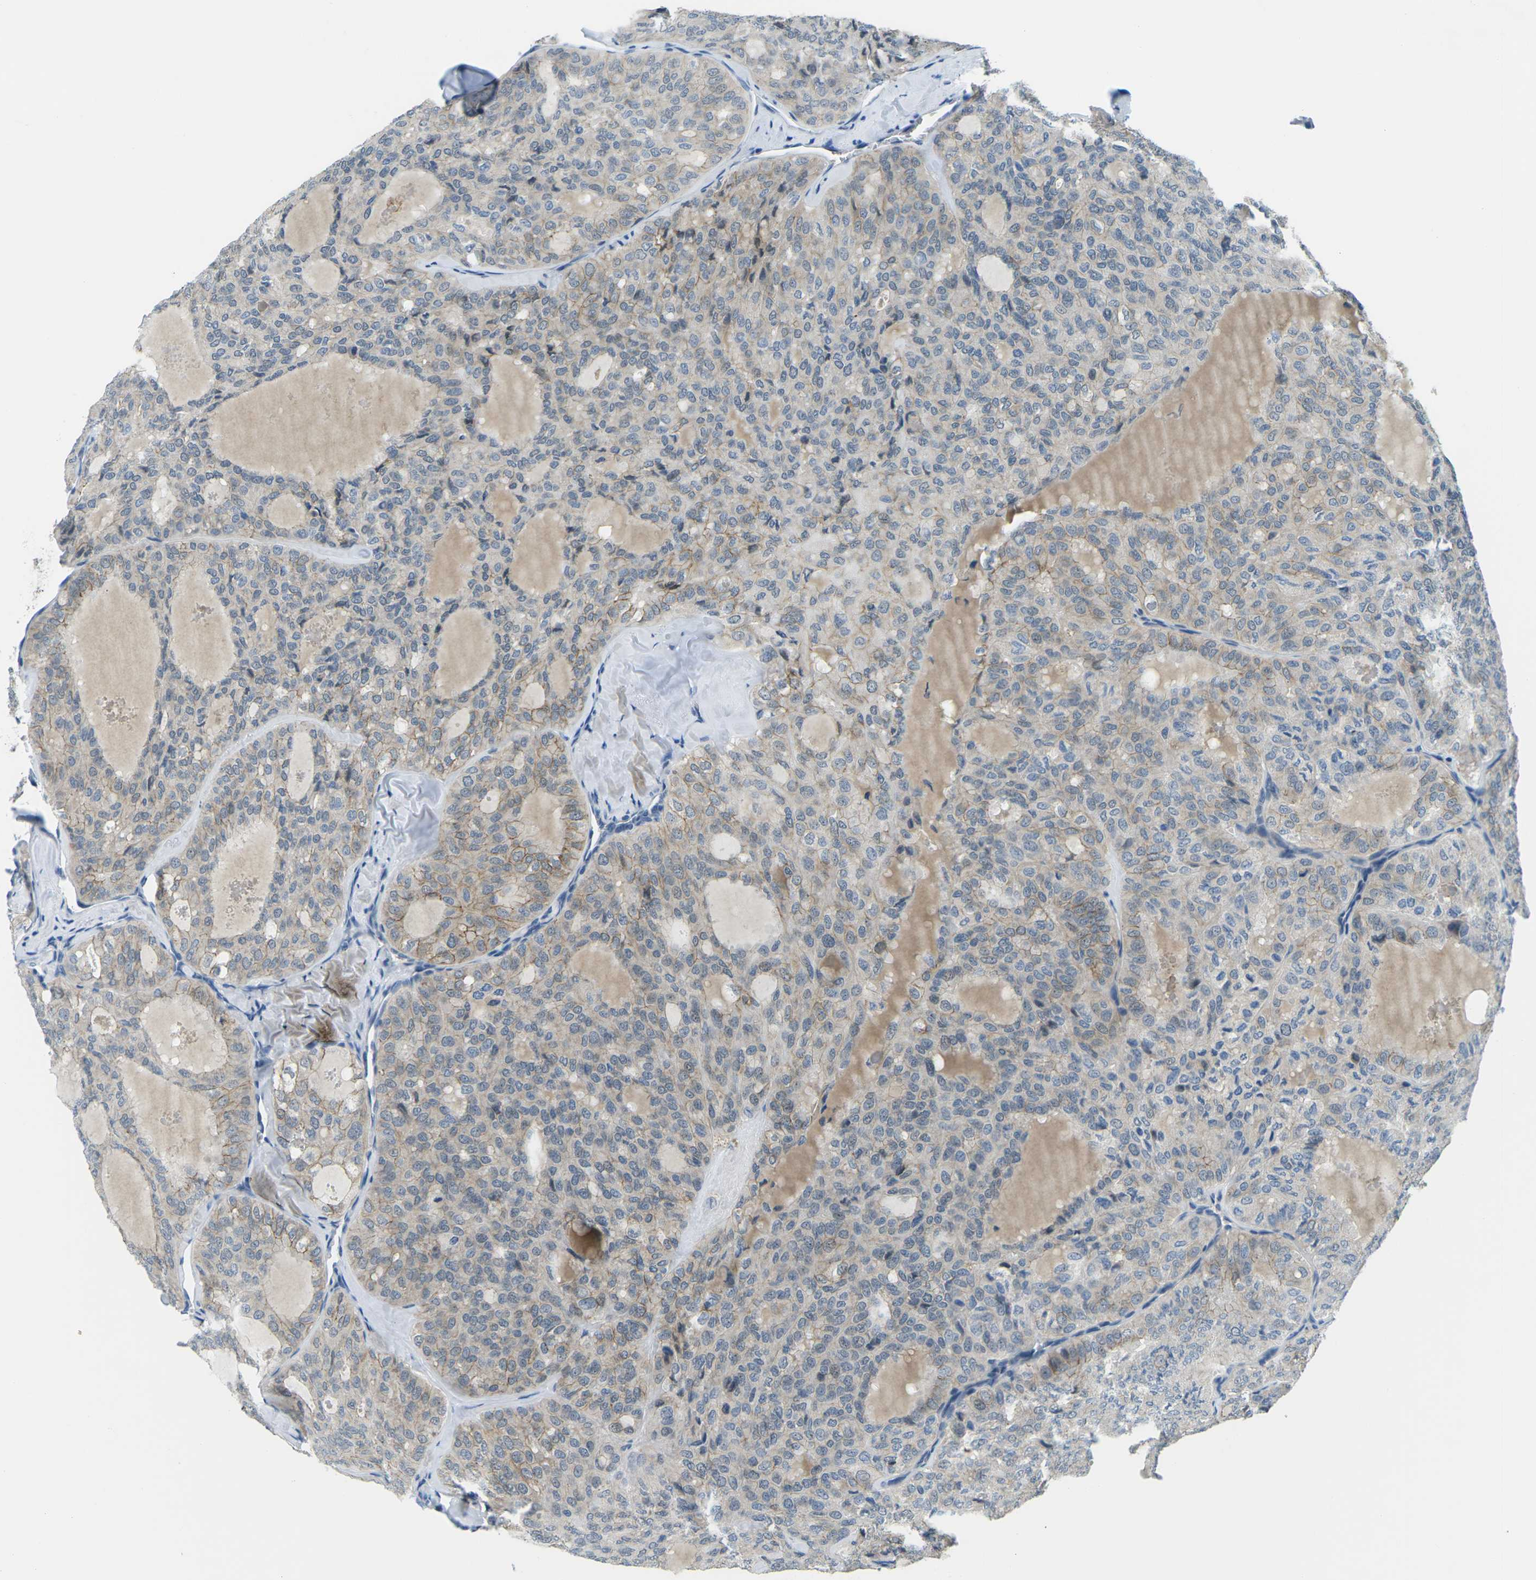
{"staining": {"intensity": "weak", "quantity": "25%-75%", "location": "cytoplasmic/membranous"}, "tissue": "thyroid cancer", "cell_type": "Tumor cells", "image_type": "cancer", "snomed": [{"axis": "morphology", "description": "Follicular adenoma carcinoma, NOS"}, {"axis": "topography", "description": "Thyroid gland"}], "caption": "High-magnification brightfield microscopy of thyroid cancer stained with DAB (brown) and counterstained with hematoxylin (blue). tumor cells exhibit weak cytoplasmic/membranous expression is seen in approximately25%-75% of cells.", "gene": "CTNND1", "patient": {"sex": "male", "age": 75}}